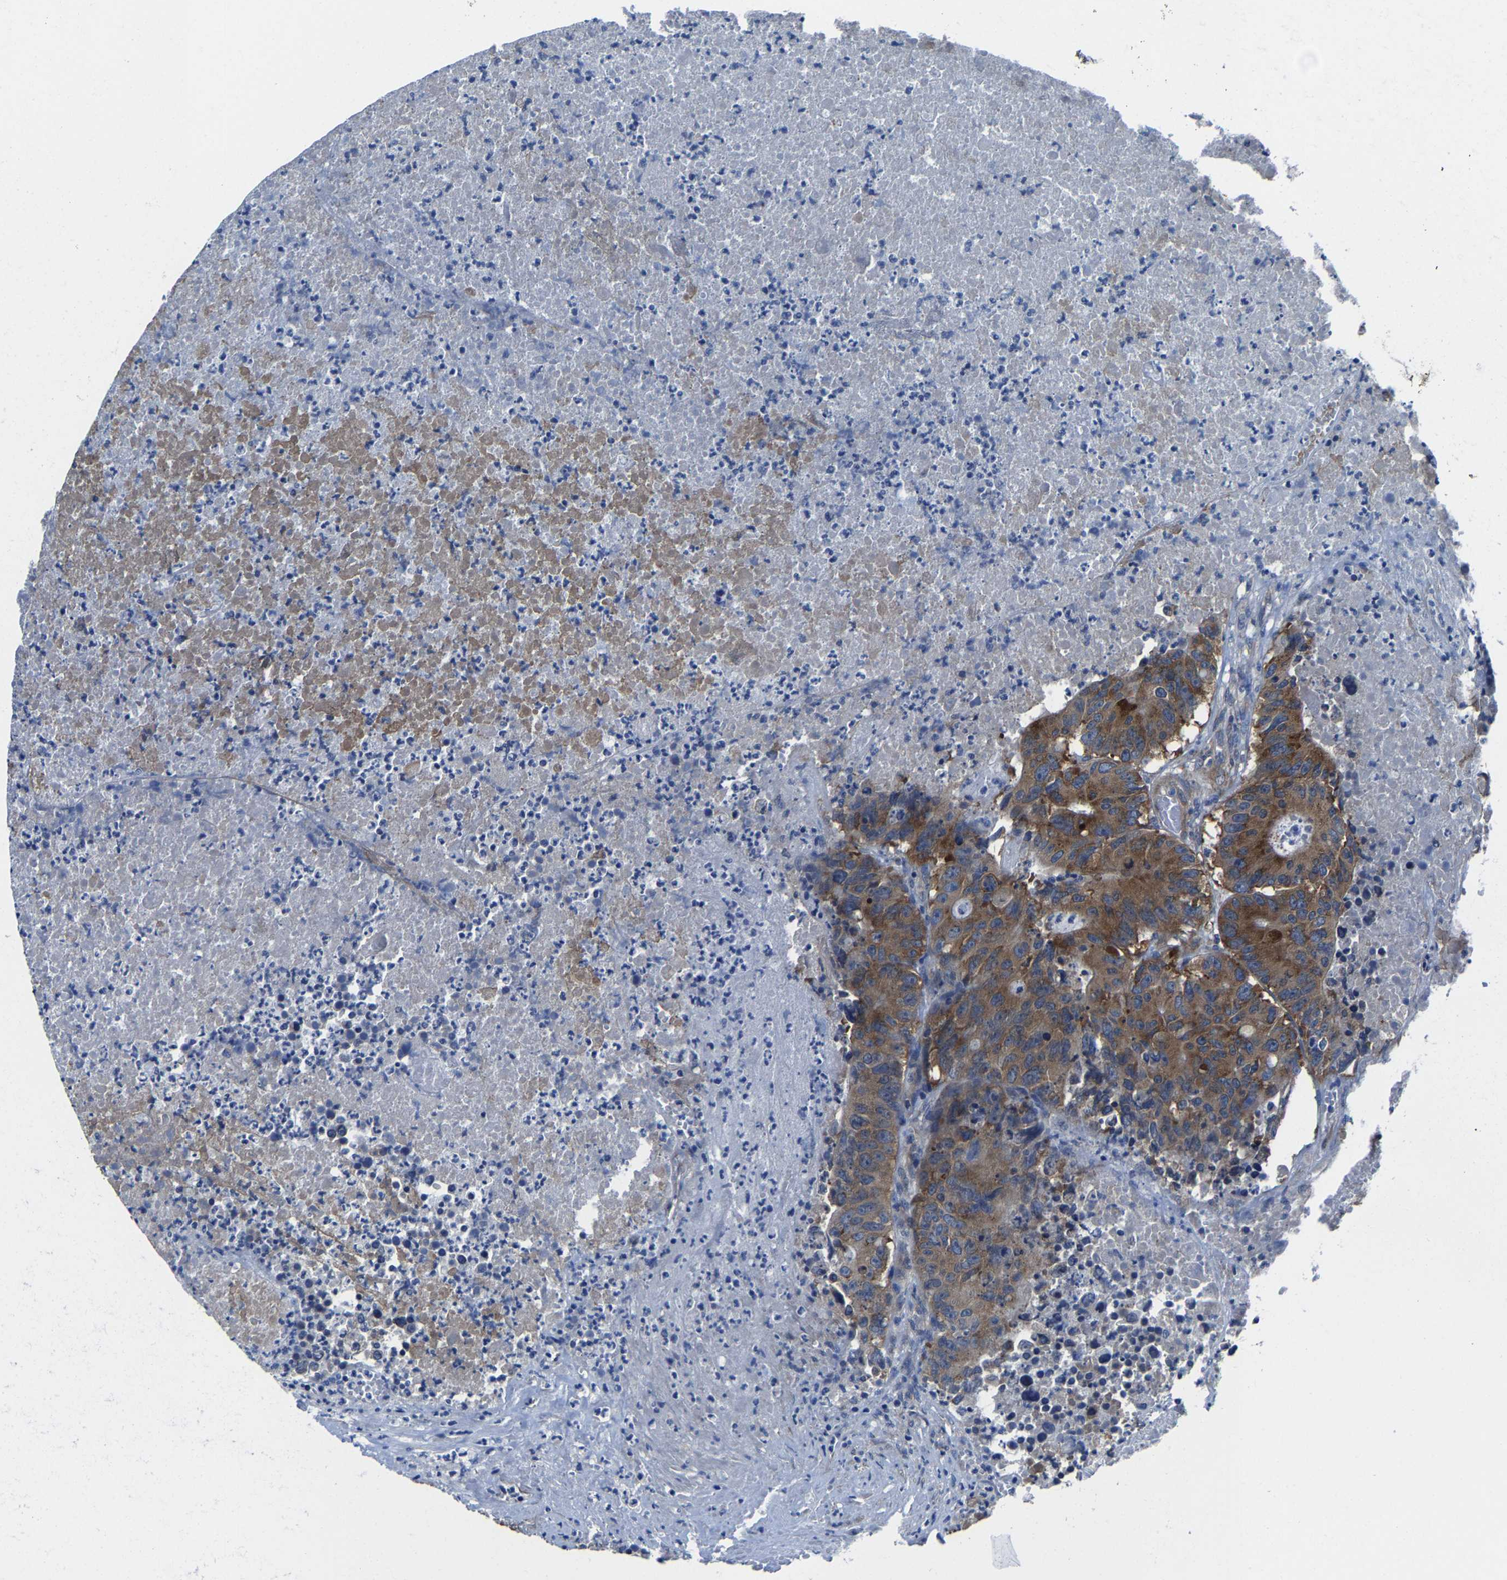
{"staining": {"intensity": "moderate", "quantity": ">75%", "location": "cytoplasmic/membranous"}, "tissue": "colorectal cancer", "cell_type": "Tumor cells", "image_type": "cancer", "snomed": [{"axis": "morphology", "description": "Adenocarcinoma, NOS"}, {"axis": "topography", "description": "Colon"}], "caption": "Colorectal cancer (adenocarcinoma) stained with a brown dye displays moderate cytoplasmic/membranous positive positivity in approximately >75% of tumor cells.", "gene": "G3BP2", "patient": {"sex": "male", "age": 87}}